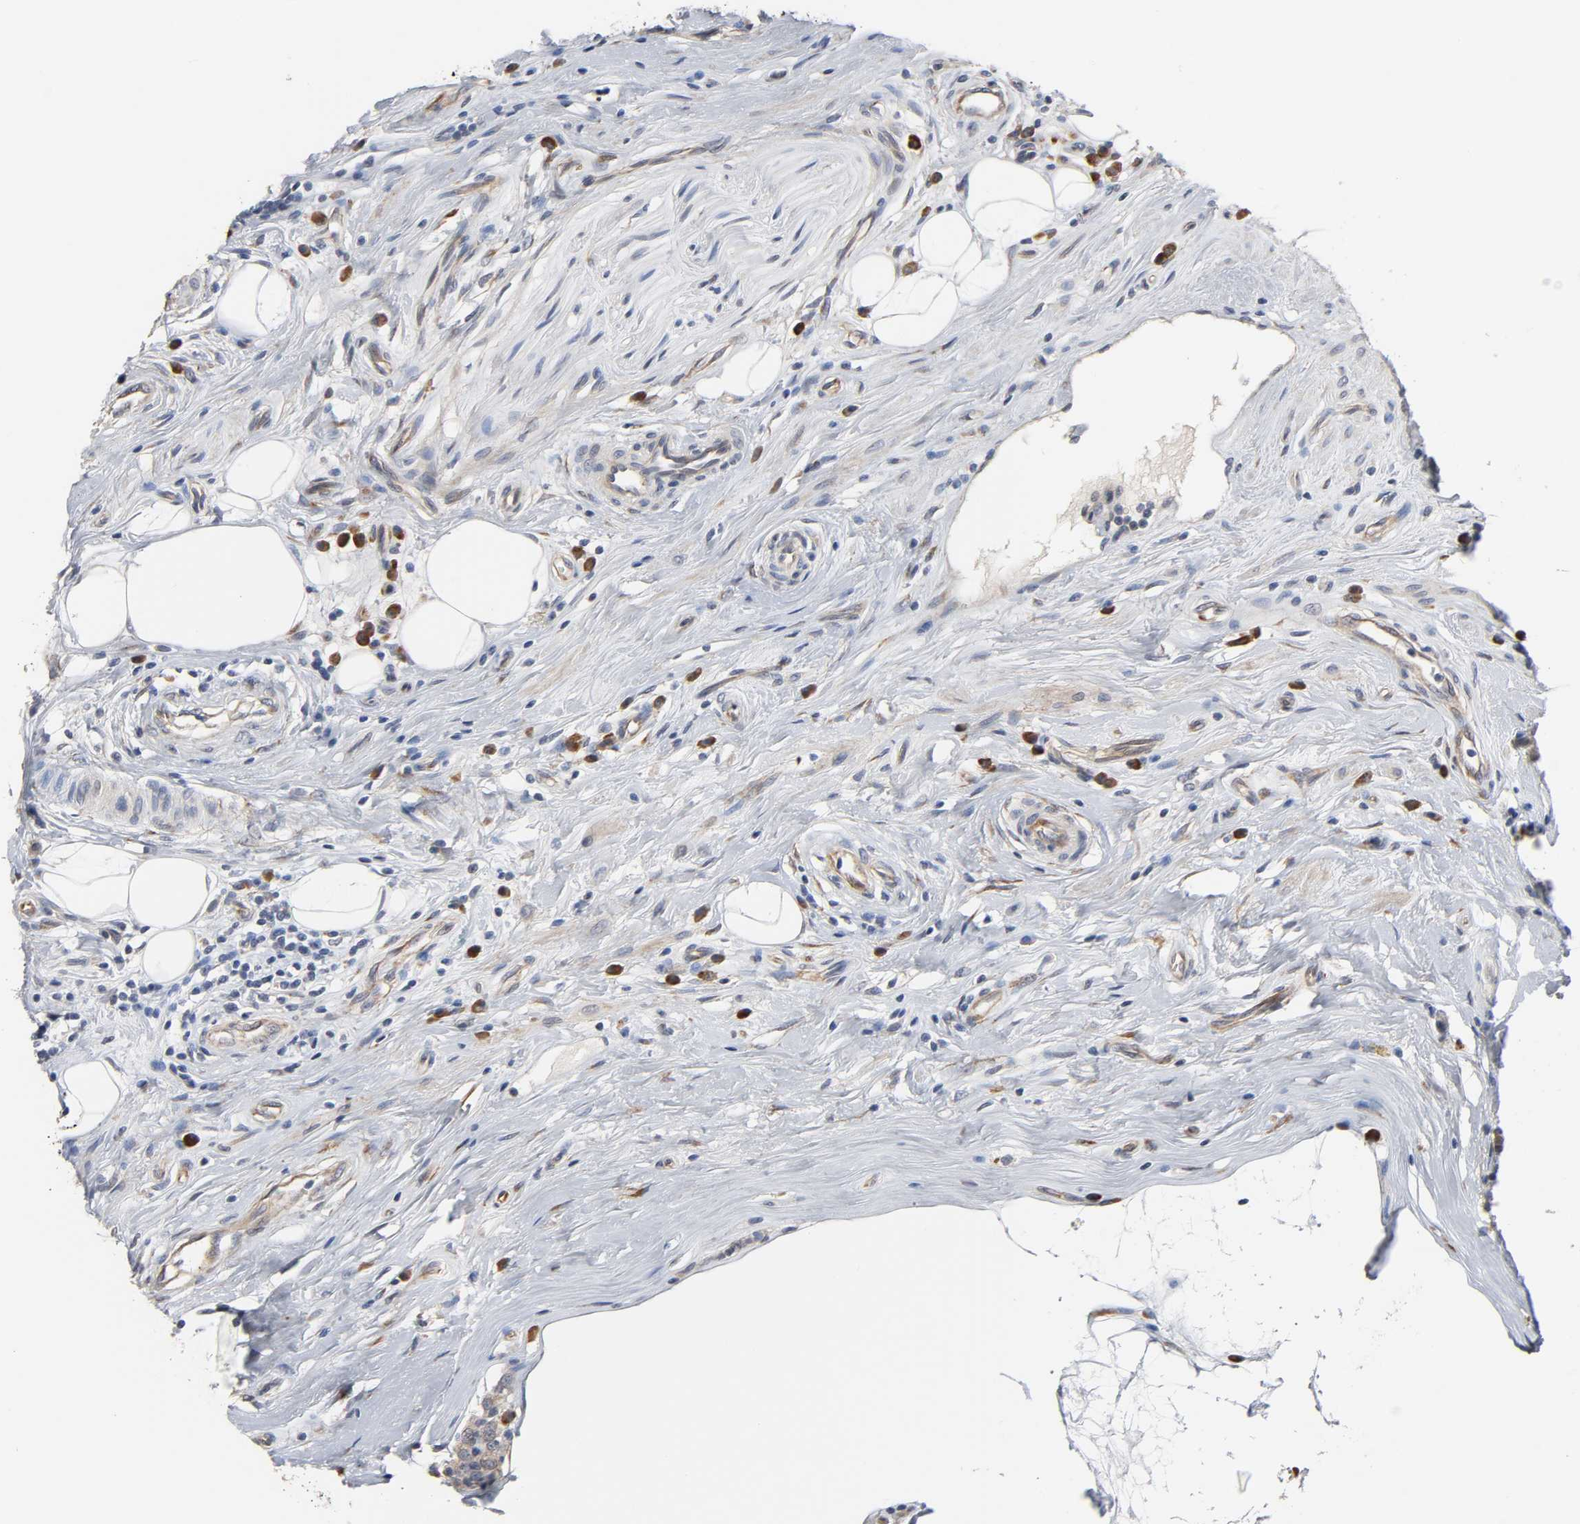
{"staining": {"intensity": "weak", "quantity": "<25%", "location": "cytoplasmic/membranous"}, "tissue": "epididymis", "cell_type": "Glandular cells", "image_type": "normal", "snomed": [{"axis": "morphology", "description": "Normal tissue, NOS"}, {"axis": "morphology", "description": "Inflammation, NOS"}, {"axis": "topography", "description": "Epididymis"}], "caption": "This micrograph is of normal epididymis stained with immunohistochemistry to label a protein in brown with the nuclei are counter-stained blue. There is no positivity in glandular cells.", "gene": "HDLBP", "patient": {"sex": "male", "age": 84}}